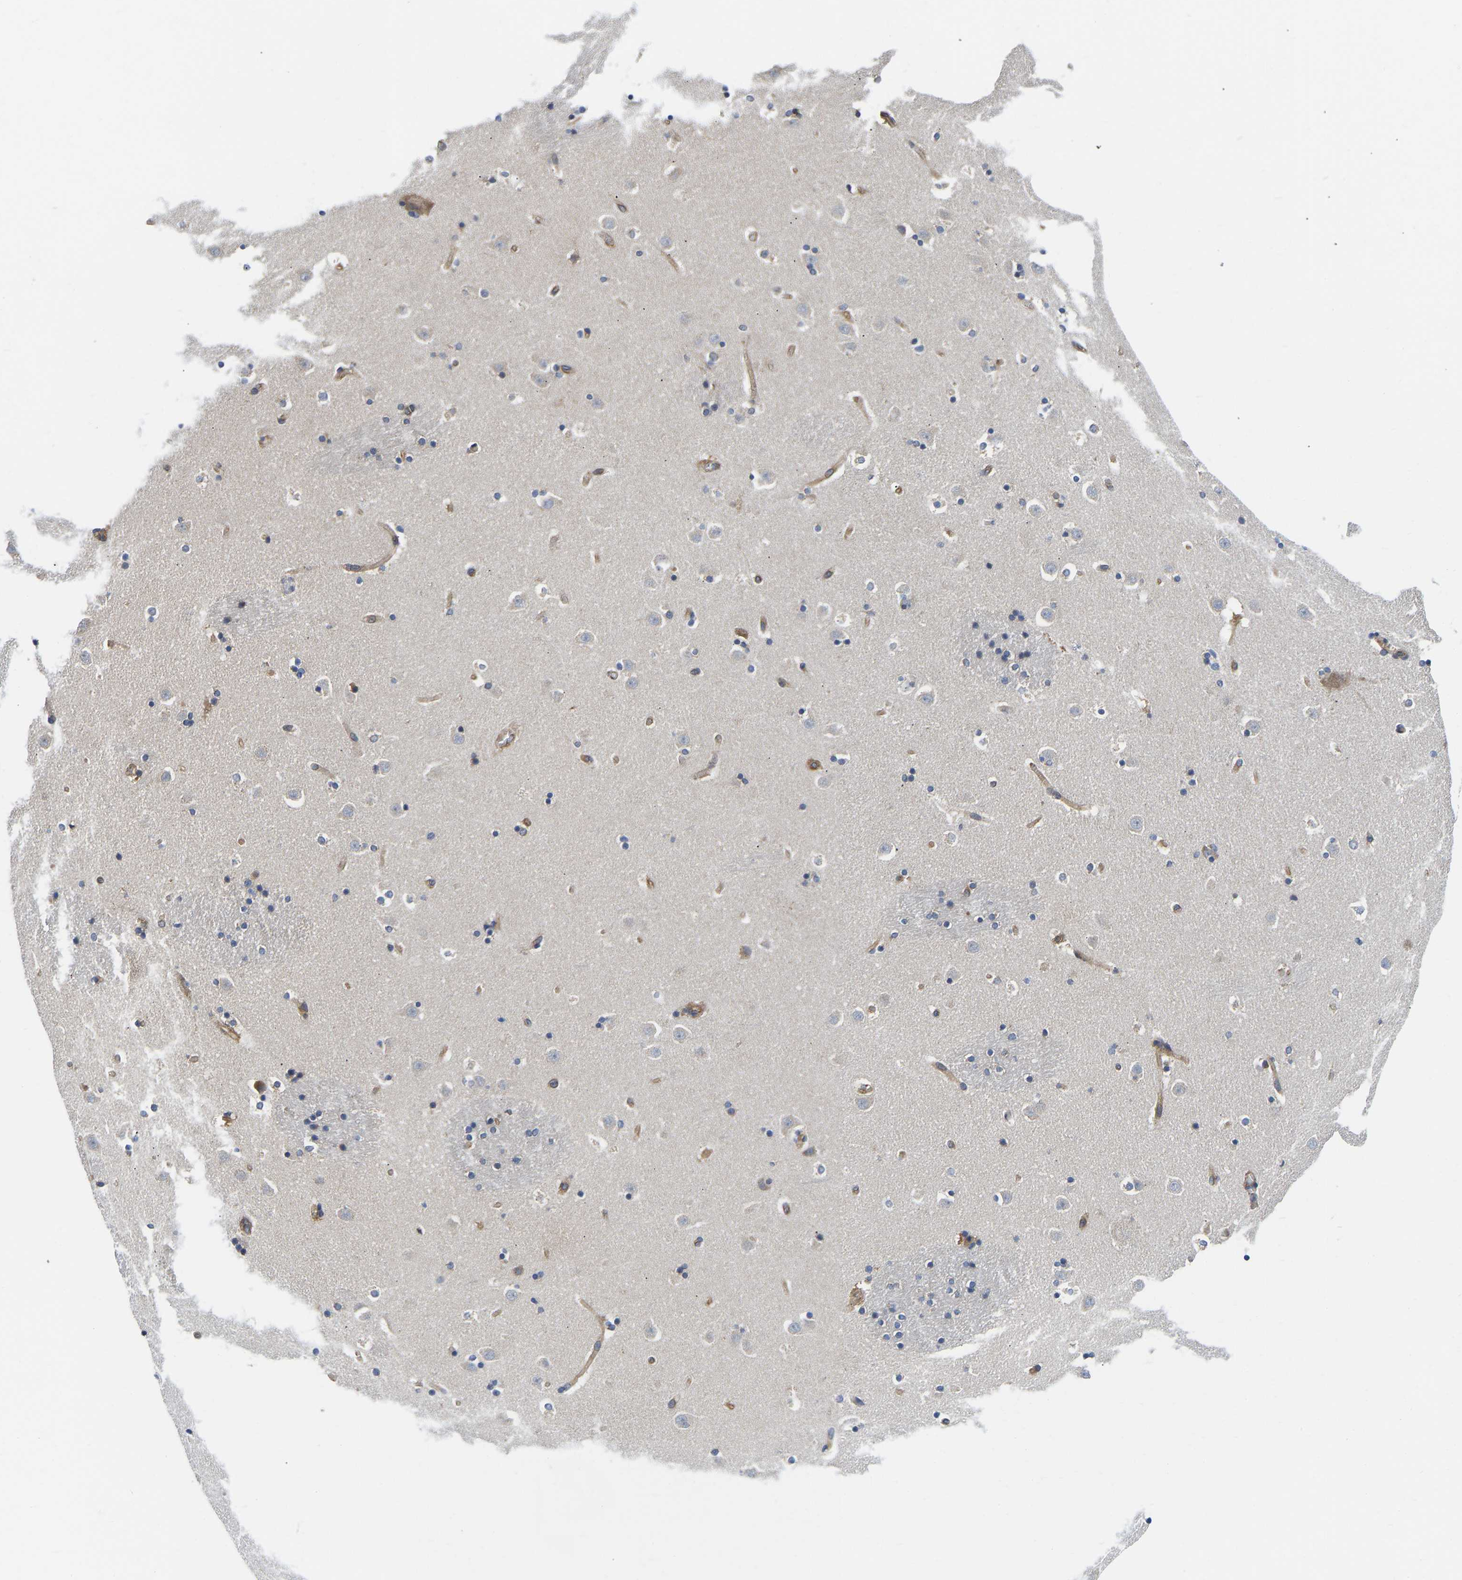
{"staining": {"intensity": "moderate", "quantity": "<25%", "location": "cytoplasmic/membranous"}, "tissue": "caudate", "cell_type": "Glial cells", "image_type": "normal", "snomed": [{"axis": "morphology", "description": "Normal tissue, NOS"}, {"axis": "topography", "description": "Lateral ventricle wall"}], "caption": "Brown immunohistochemical staining in normal human caudate reveals moderate cytoplasmic/membranous positivity in about <25% of glial cells.", "gene": "FLNB", "patient": {"sex": "male", "age": 45}}